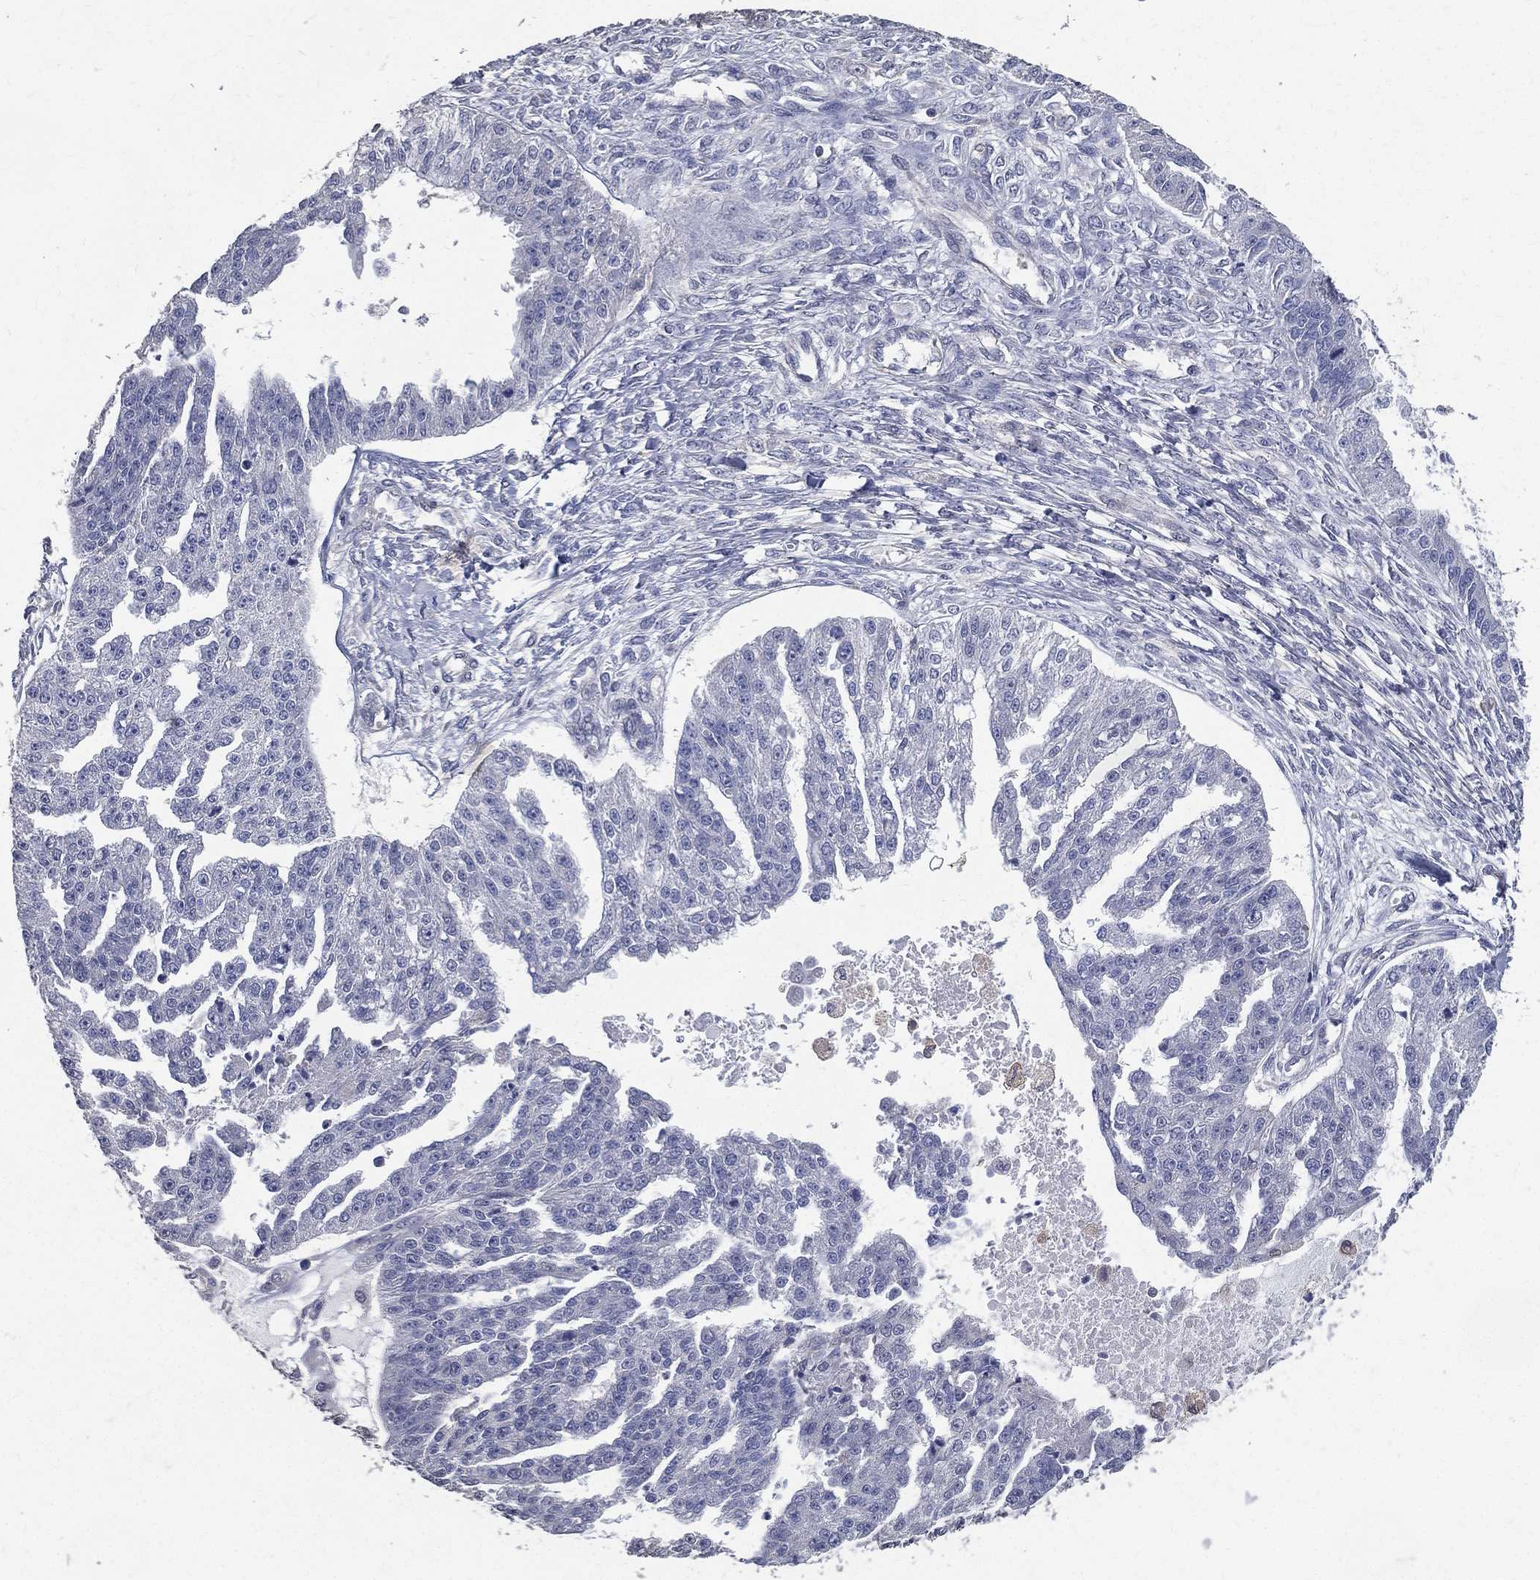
{"staining": {"intensity": "negative", "quantity": "none", "location": "none"}, "tissue": "ovarian cancer", "cell_type": "Tumor cells", "image_type": "cancer", "snomed": [{"axis": "morphology", "description": "Cystadenocarcinoma, serous, NOS"}, {"axis": "topography", "description": "Ovary"}], "caption": "This photomicrograph is of ovarian cancer (serous cystadenocarcinoma) stained with immunohistochemistry (IHC) to label a protein in brown with the nuclei are counter-stained blue. There is no expression in tumor cells. (Stains: DAB immunohistochemistry (IHC) with hematoxylin counter stain, Microscopy: brightfield microscopy at high magnification).", "gene": "SERPINB2", "patient": {"sex": "female", "age": 58}}